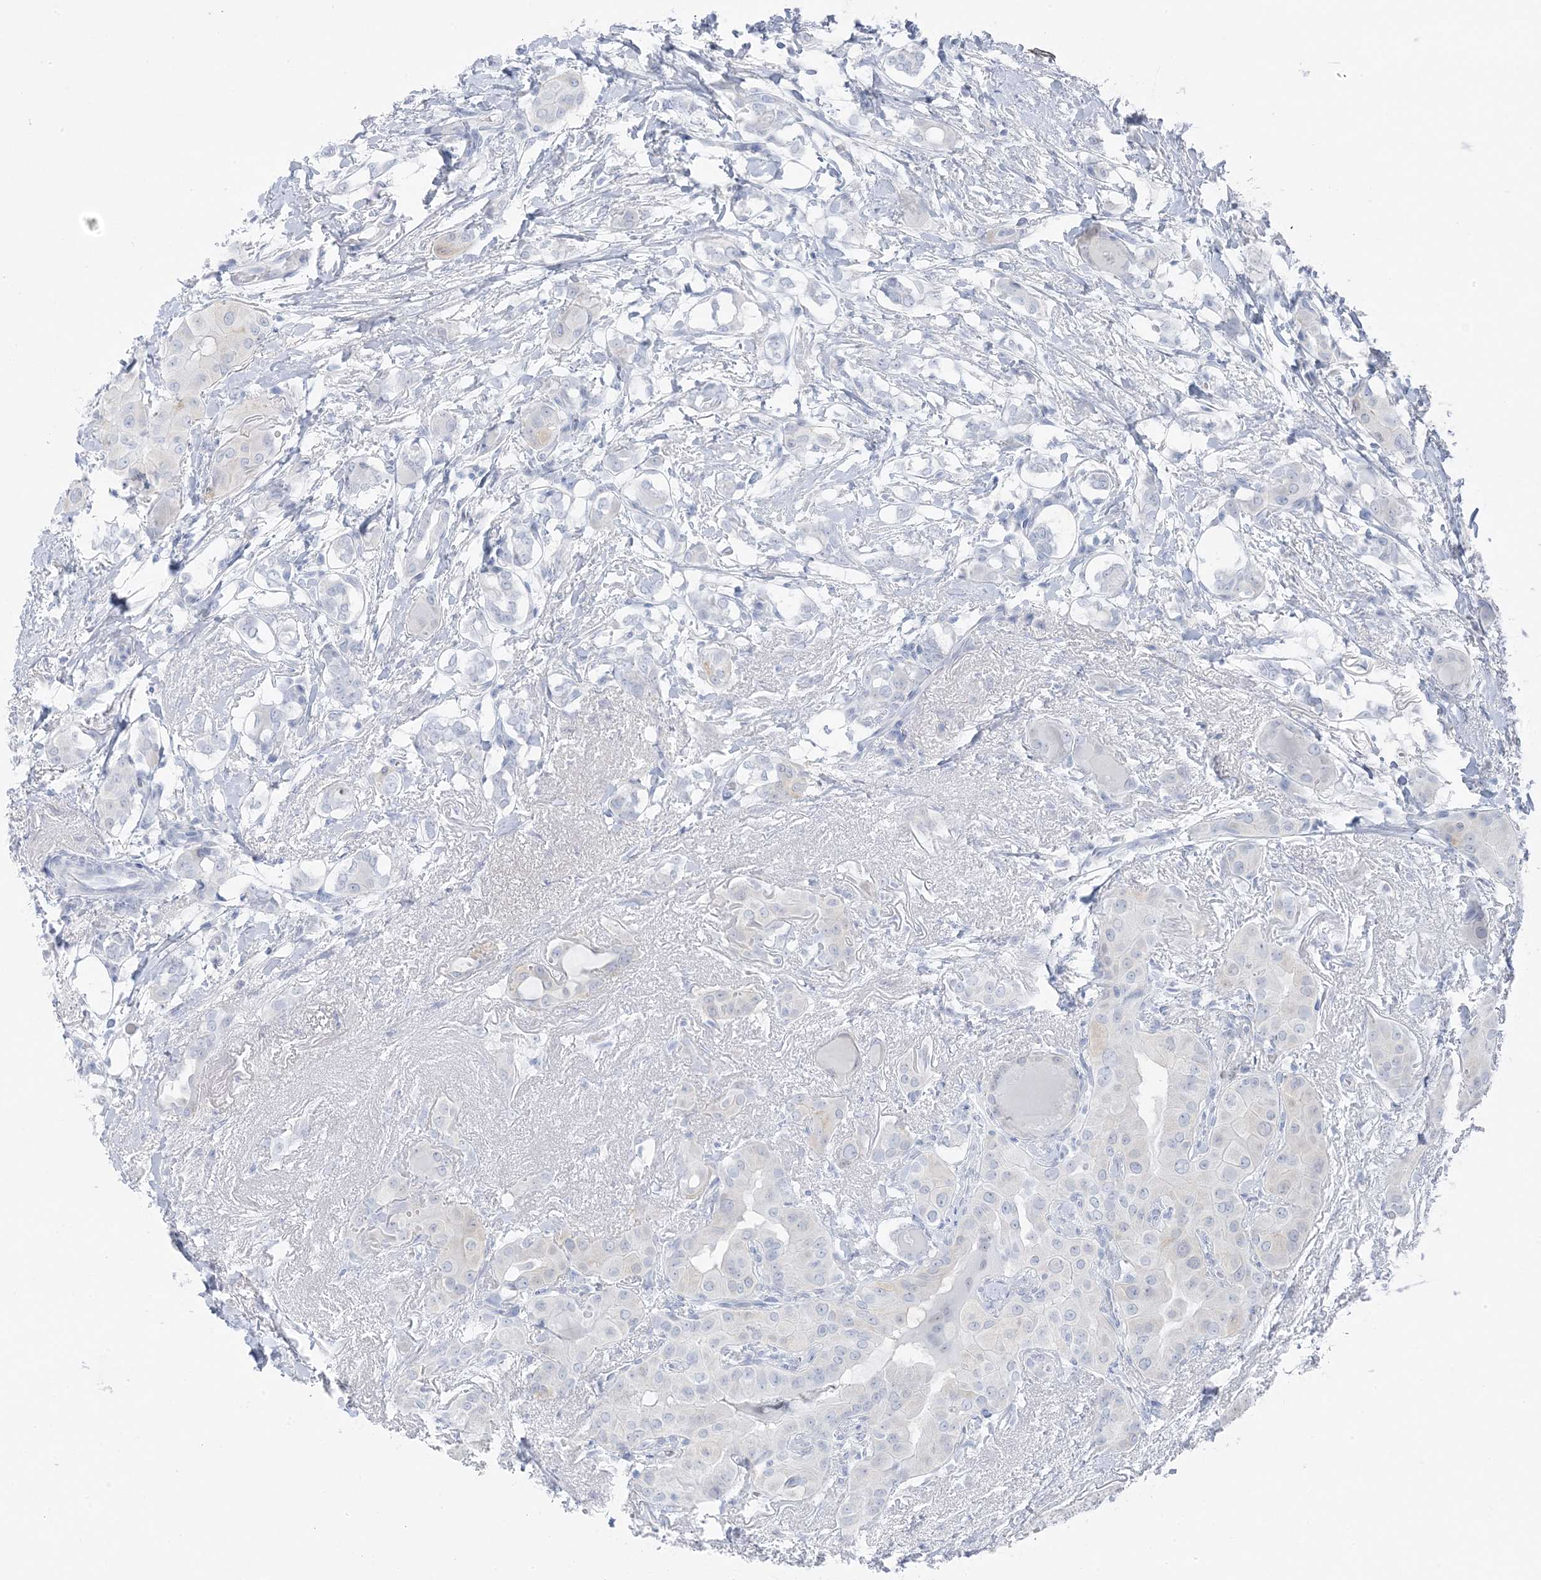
{"staining": {"intensity": "negative", "quantity": "none", "location": "none"}, "tissue": "thyroid cancer", "cell_type": "Tumor cells", "image_type": "cancer", "snomed": [{"axis": "morphology", "description": "Papillary adenocarcinoma, NOS"}, {"axis": "topography", "description": "Thyroid gland"}], "caption": "DAB (3,3'-diaminobenzidine) immunohistochemical staining of thyroid cancer exhibits no significant expression in tumor cells. (DAB (3,3'-diaminobenzidine) immunohistochemistry, high magnification).", "gene": "ZFP64", "patient": {"sex": "male", "age": 33}}